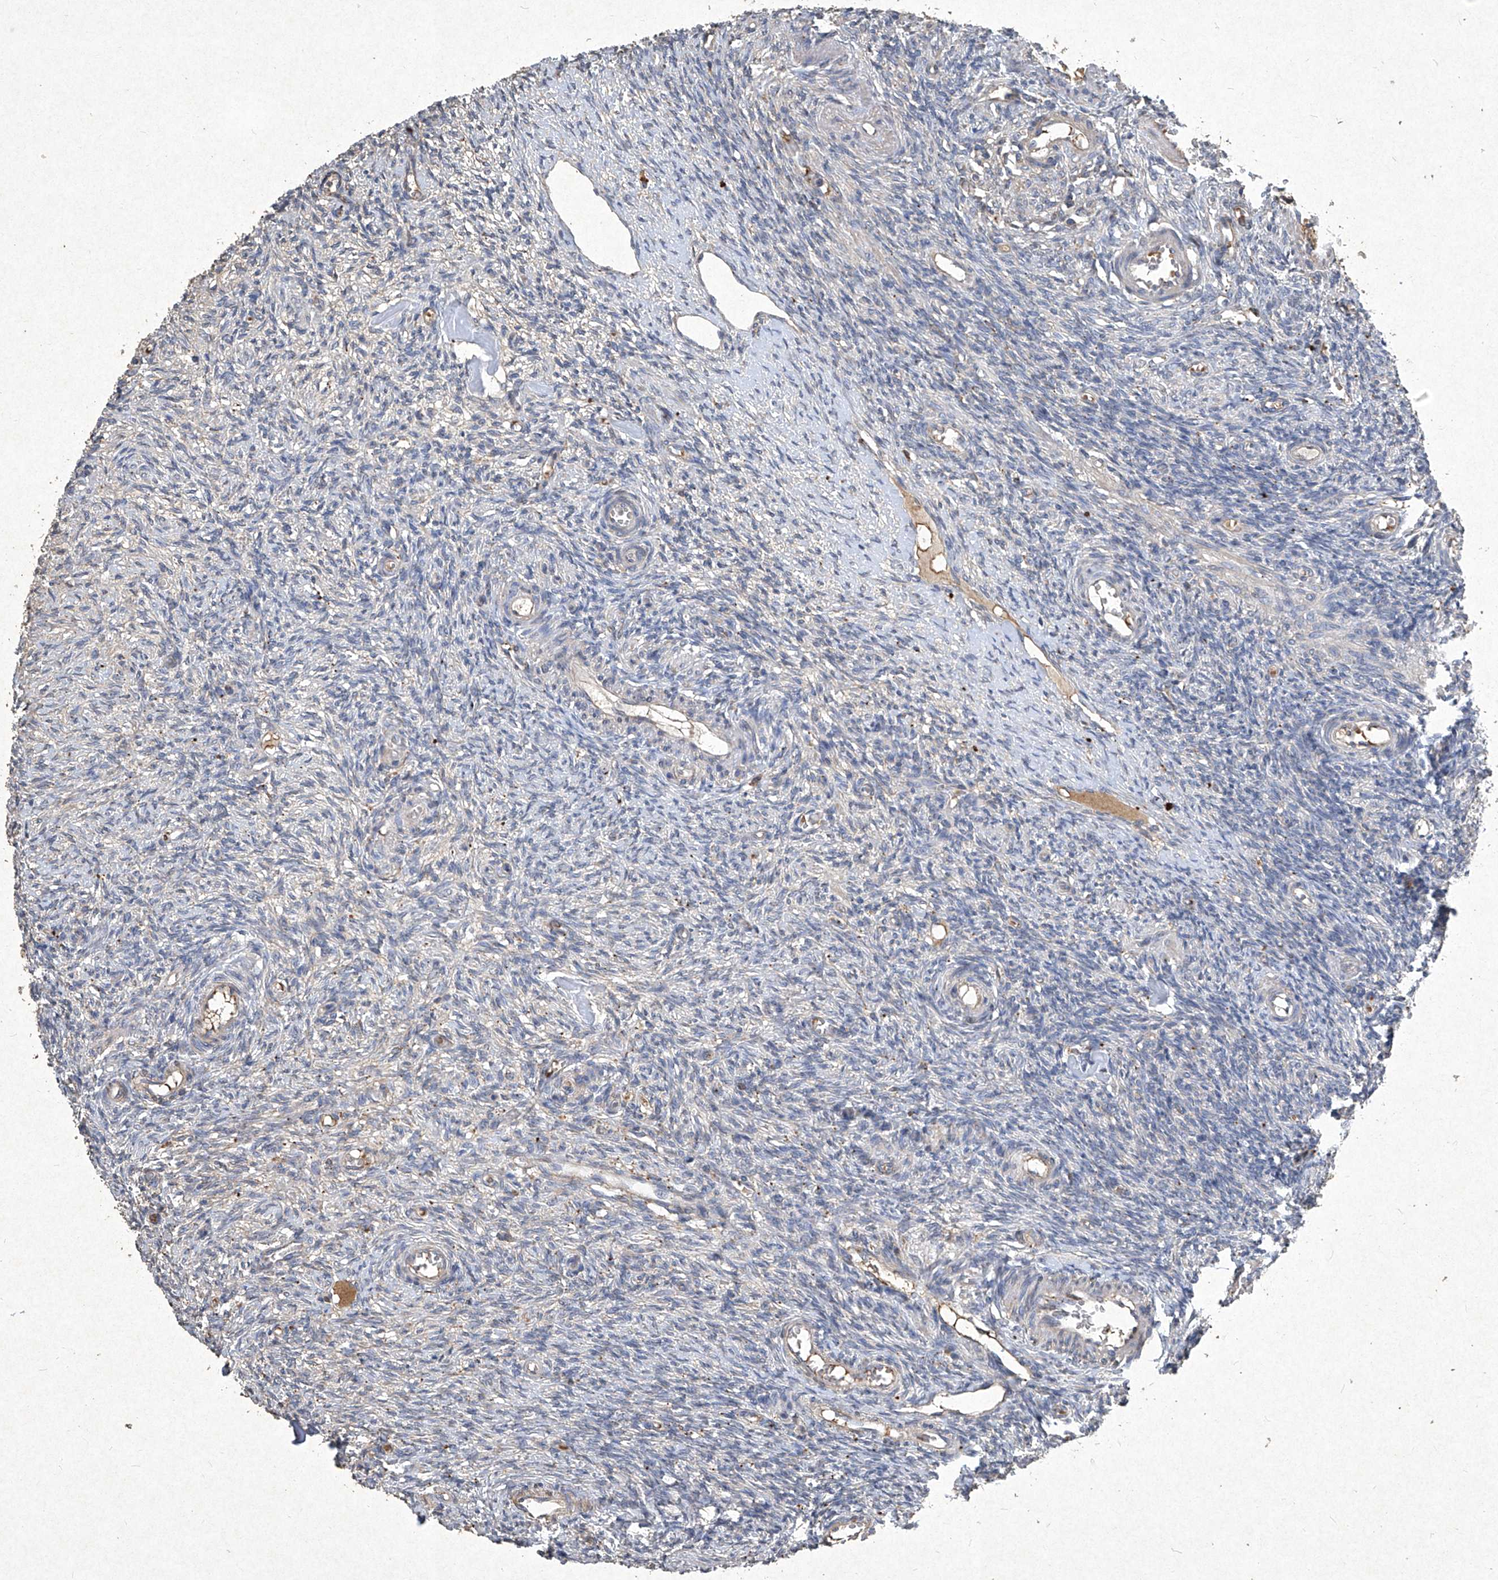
{"staining": {"intensity": "negative", "quantity": "none", "location": "none"}, "tissue": "ovary", "cell_type": "Ovarian stroma cells", "image_type": "normal", "snomed": [{"axis": "morphology", "description": "Normal tissue, NOS"}, {"axis": "topography", "description": "Ovary"}], "caption": "Human ovary stained for a protein using immunohistochemistry (IHC) exhibits no expression in ovarian stroma cells.", "gene": "MED16", "patient": {"sex": "female", "age": 27}}